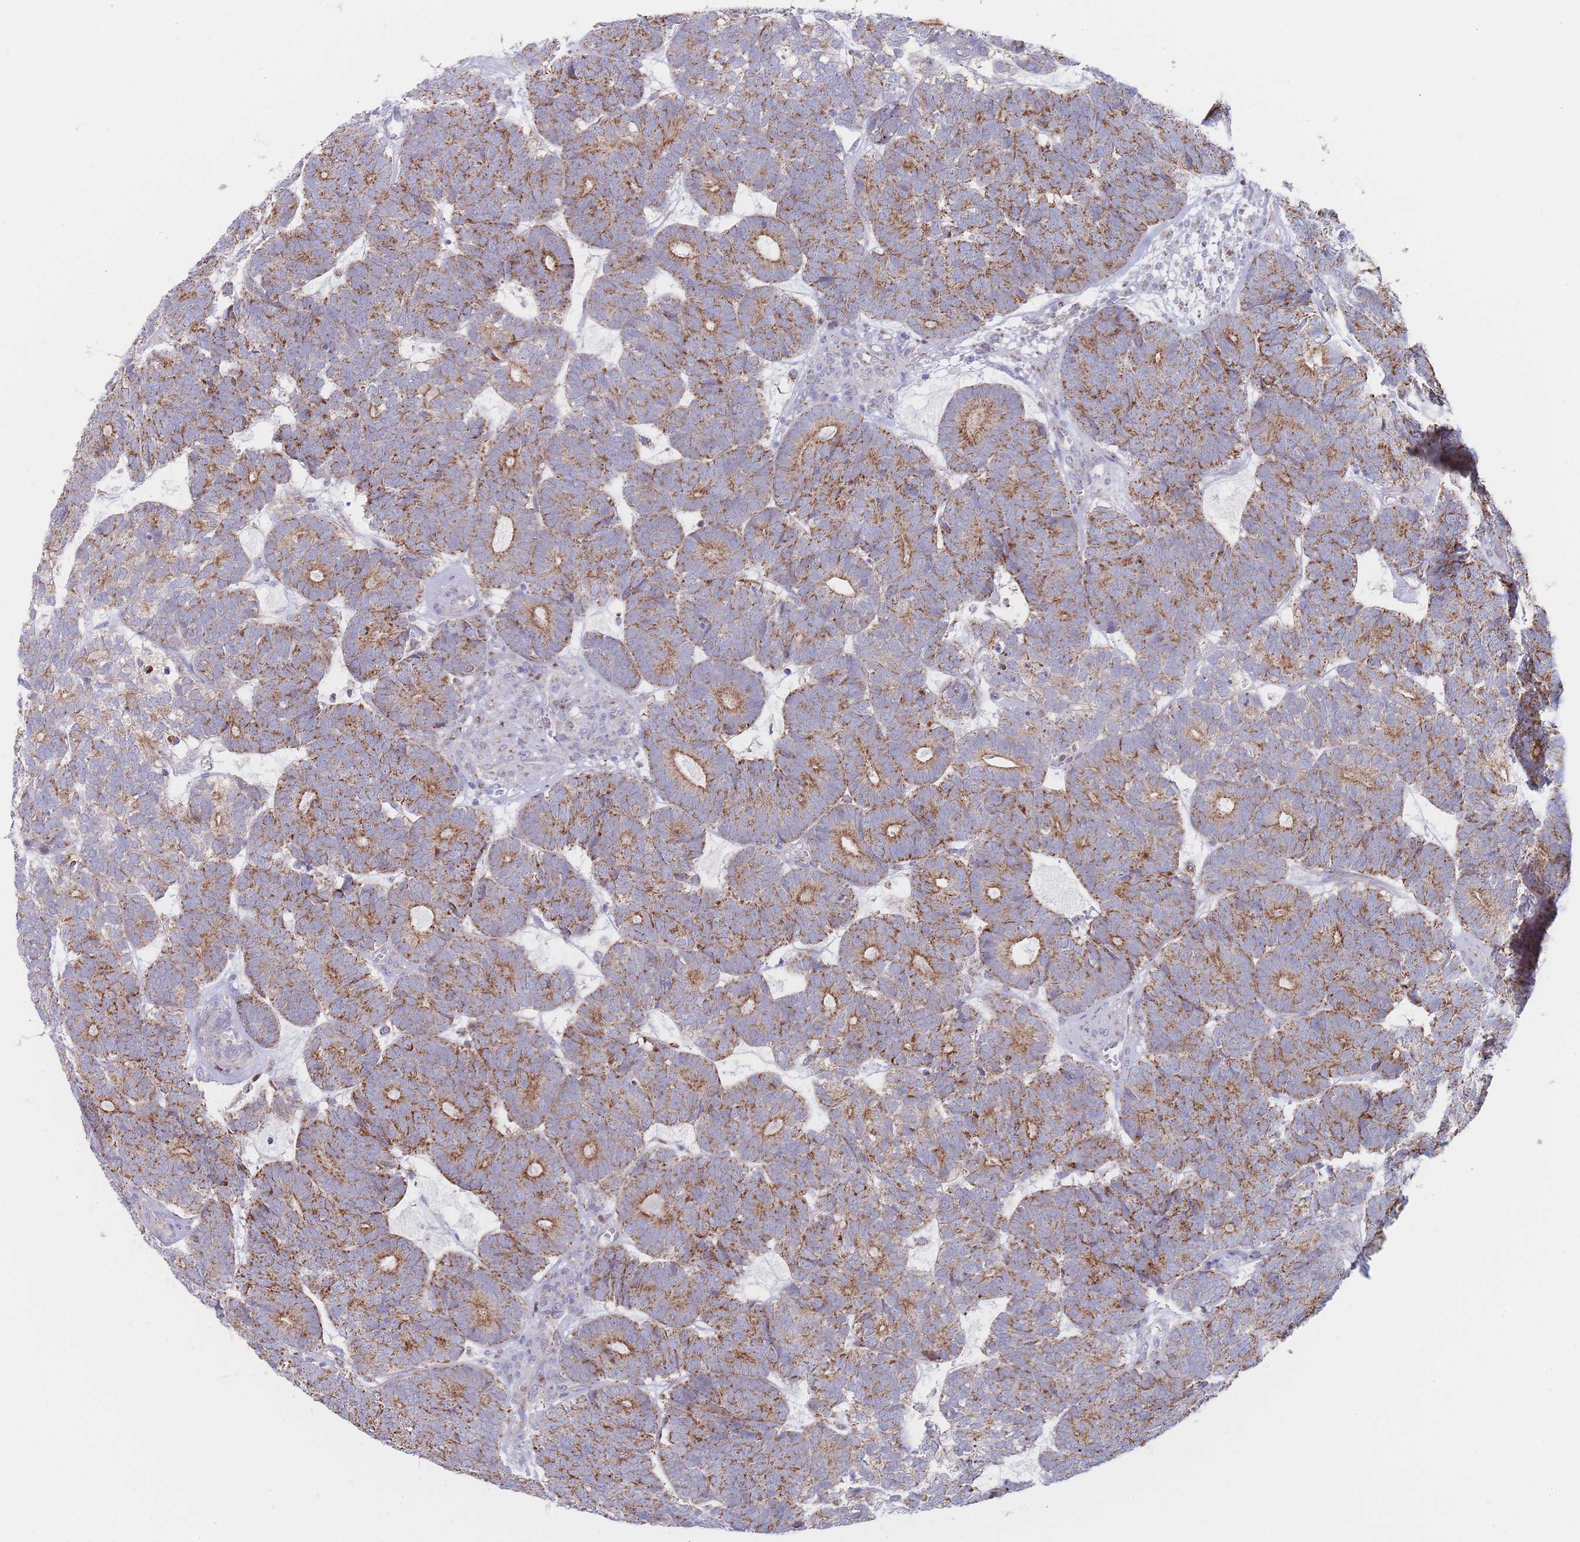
{"staining": {"intensity": "moderate", "quantity": ">75%", "location": "cytoplasmic/membranous"}, "tissue": "head and neck cancer", "cell_type": "Tumor cells", "image_type": "cancer", "snomed": [{"axis": "morphology", "description": "Adenocarcinoma, NOS"}, {"axis": "topography", "description": "Head-Neck"}], "caption": "Immunohistochemical staining of head and neck cancer displays medium levels of moderate cytoplasmic/membranous protein positivity in approximately >75% of tumor cells. The protein of interest is shown in brown color, while the nuclei are stained blue.", "gene": "IKZF4", "patient": {"sex": "female", "age": 81}}